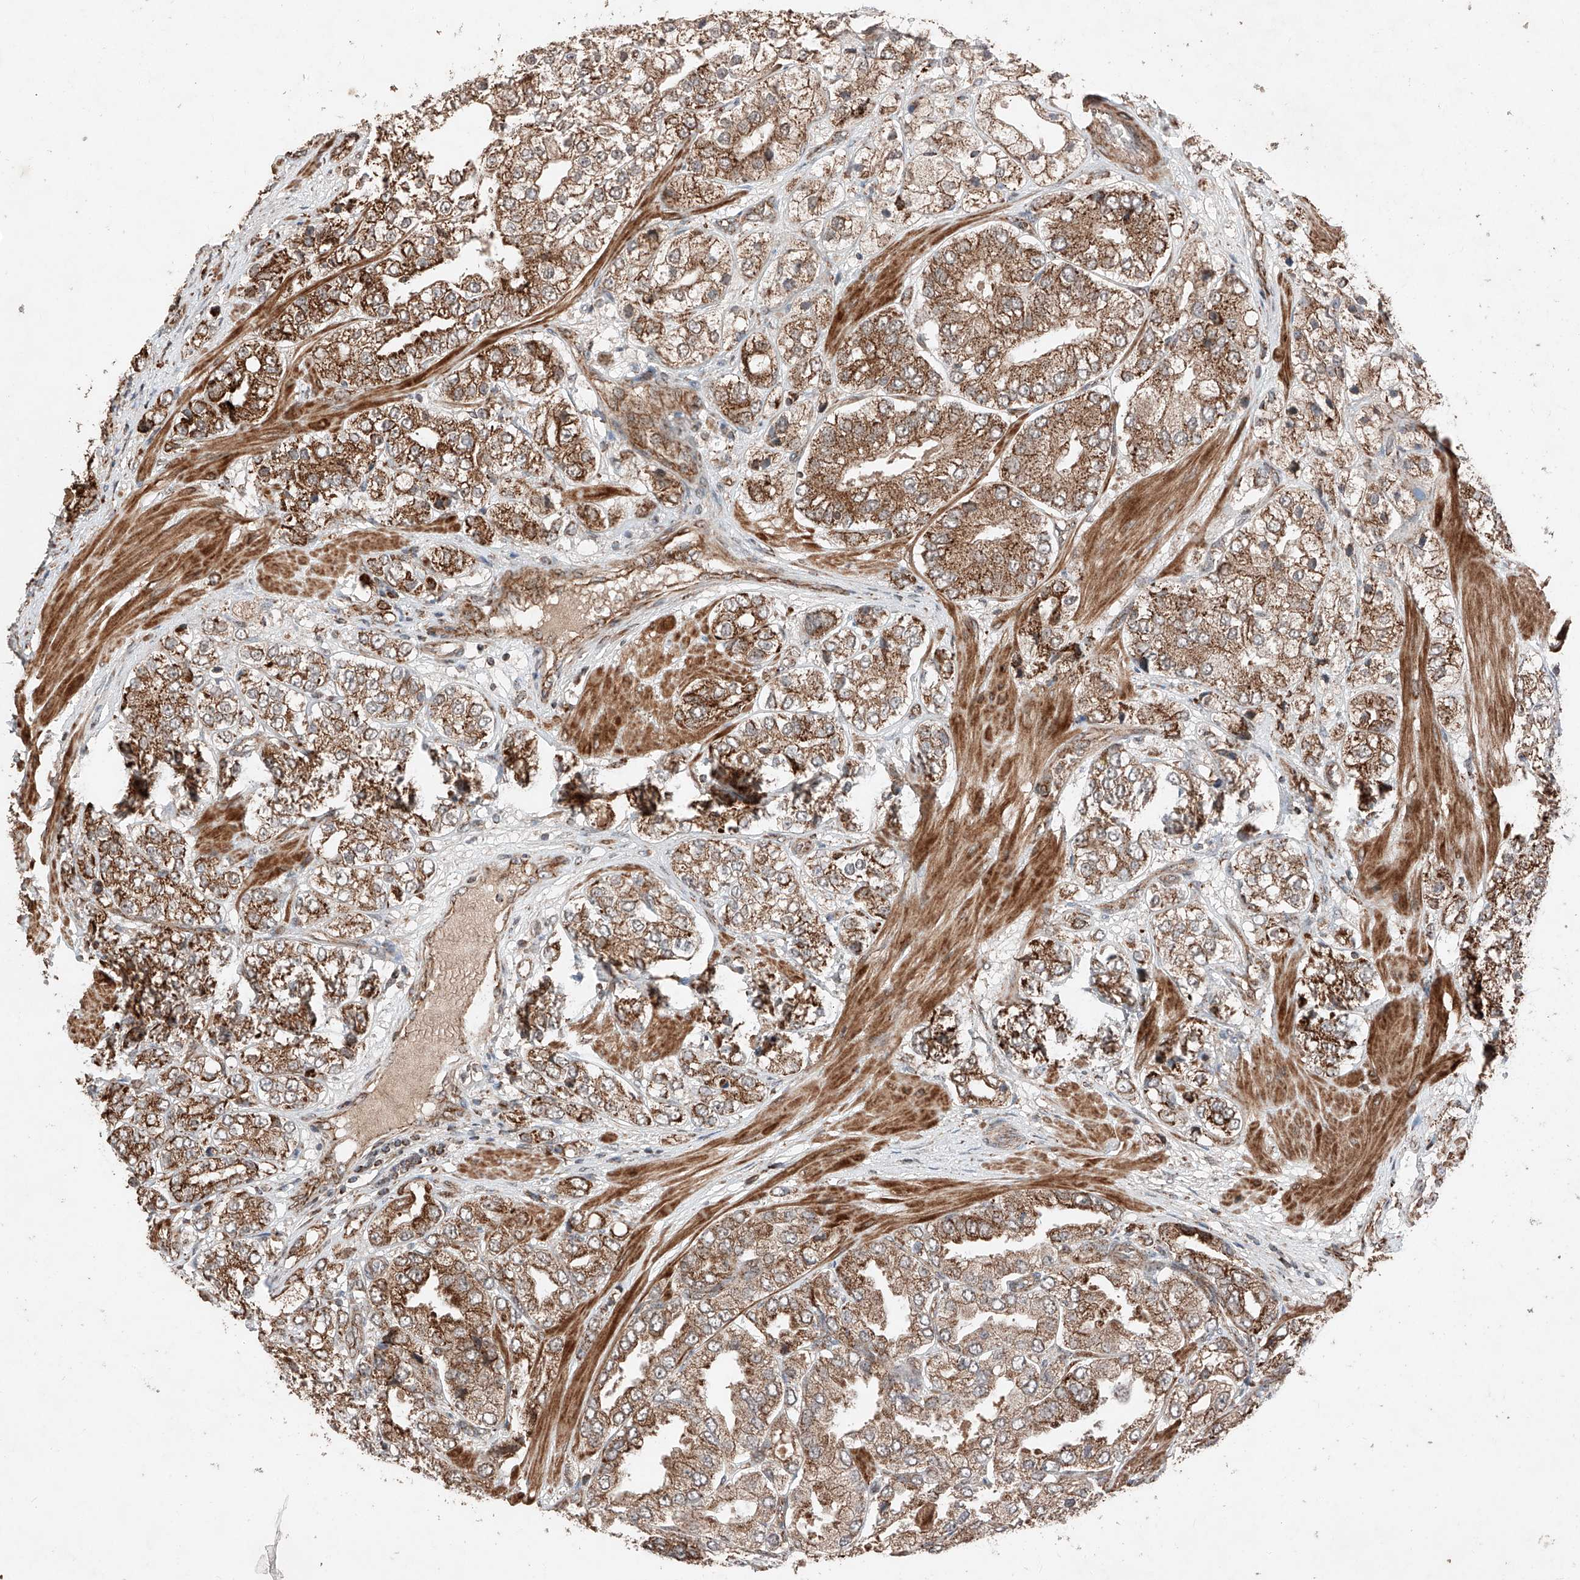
{"staining": {"intensity": "strong", "quantity": ">75%", "location": "cytoplasmic/membranous"}, "tissue": "prostate cancer", "cell_type": "Tumor cells", "image_type": "cancer", "snomed": [{"axis": "morphology", "description": "Adenocarcinoma, High grade"}, {"axis": "topography", "description": "Prostate"}], "caption": "IHC of human adenocarcinoma (high-grade) (prostate) displays high levels of strong cytoplasmic/membranous positivity in about >75% of tumor cells.", "gene": "ZSCAN29", "patient": {"sex": "male", "age": 50}}